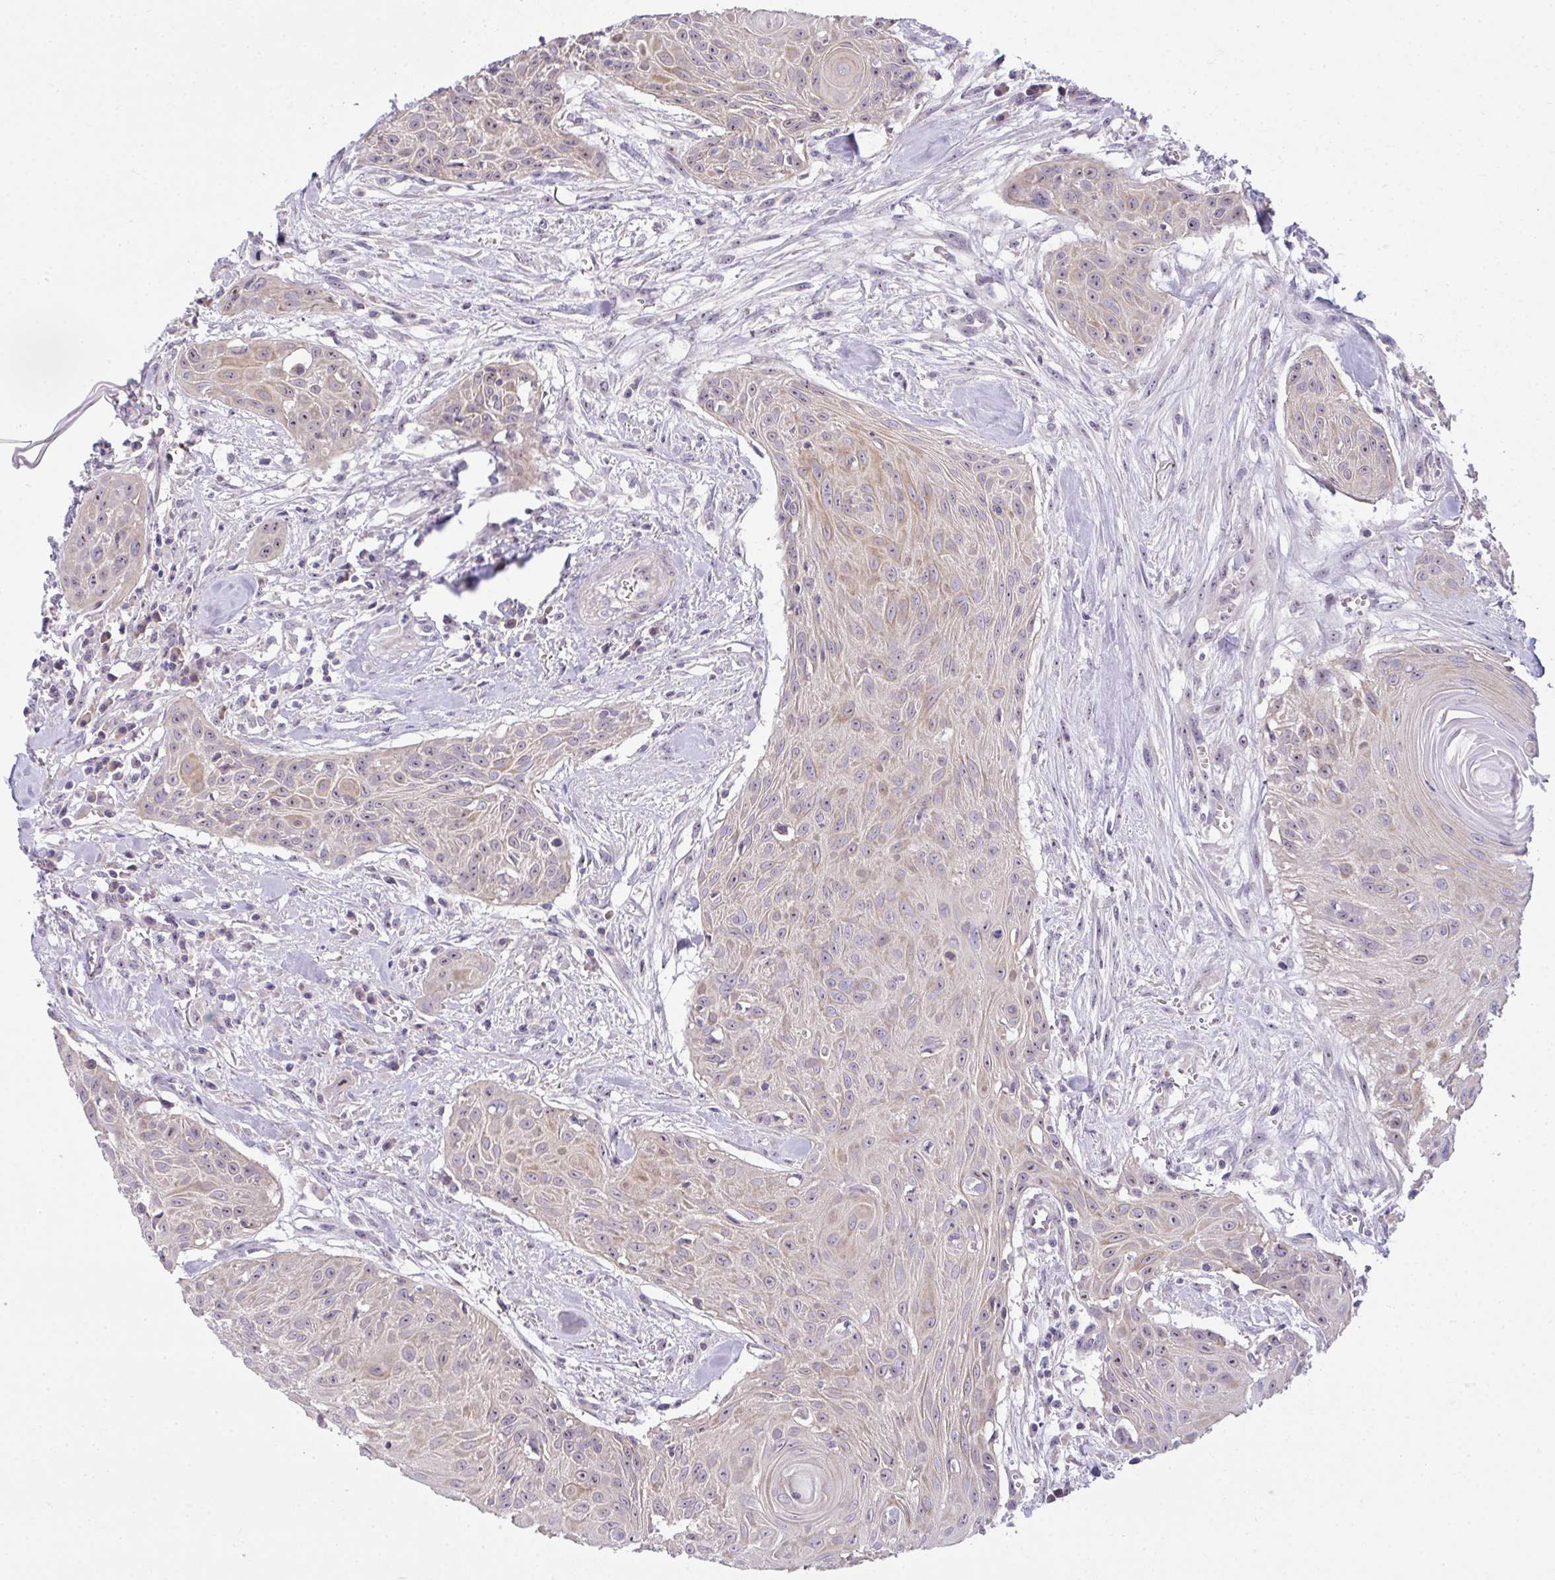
{"staining": {"intensity": "moderate", "quantity": "<25%", "location": "cytoplasmic/membranous,nuclear"}, "tissue": "head and neck cancer", "cell_type": "Tumor cells", "image_type": "cancer", "snomed": [{"axis": "morphology", "description": "Squamous cell carcinoma, NOS"}, {"axis": "topography", "description": "Lymph node"}, {"axis": "topography", "description": "Salivary gland"}, {"axis": "topography", "description": "Head-Neck"}], "caption": "High-magnification brightfield microscopy of head and neck squamous cell carcinoma stained with DAB (3,3'-diaminobenzidine) (brown) and counterstained with hematoxylin (blue). tumor cells exhibit moderate cytoplasmic/membranous and nuclear expression is identified in about<25% of cells.", "gene": "NT5C1A", "patient": {"sex": "female", "age": 74}}